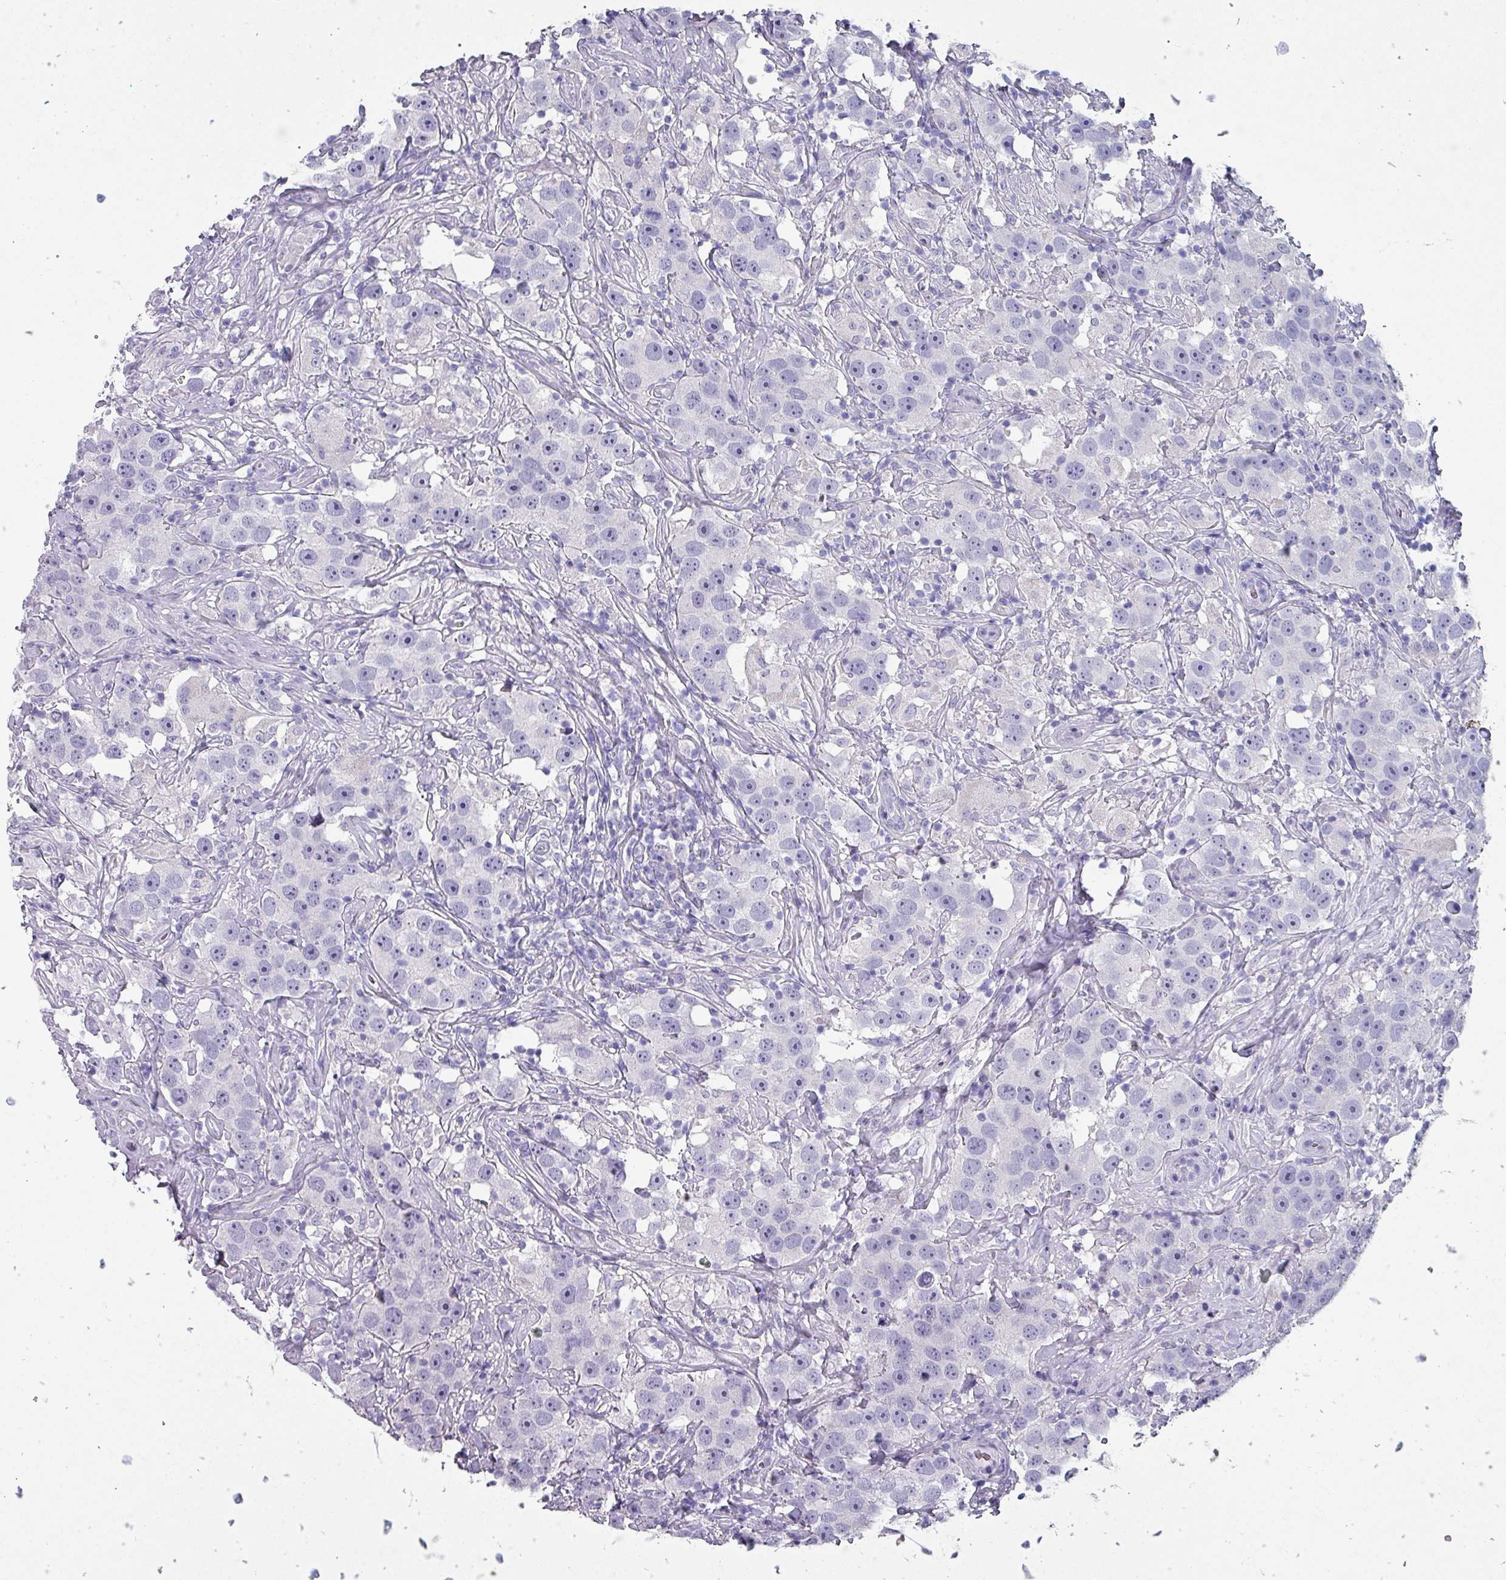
{"staining": {"intensity": "negative", "quantity": "none", "location": "none"}, "tissue": "testis cancer", "cell_type": "Tumor cells", "image_type": "cancer", "snomed": [{"axis": "morphology", "description": "Seminoma, NOS"}, {"axis": "topography", "description": "Testis"}], "caption": "Tumor cells show no significant staining in testis seminoma.", "gene": "INS-IGF2", "patient": {"sex": "male", "age": 49}}